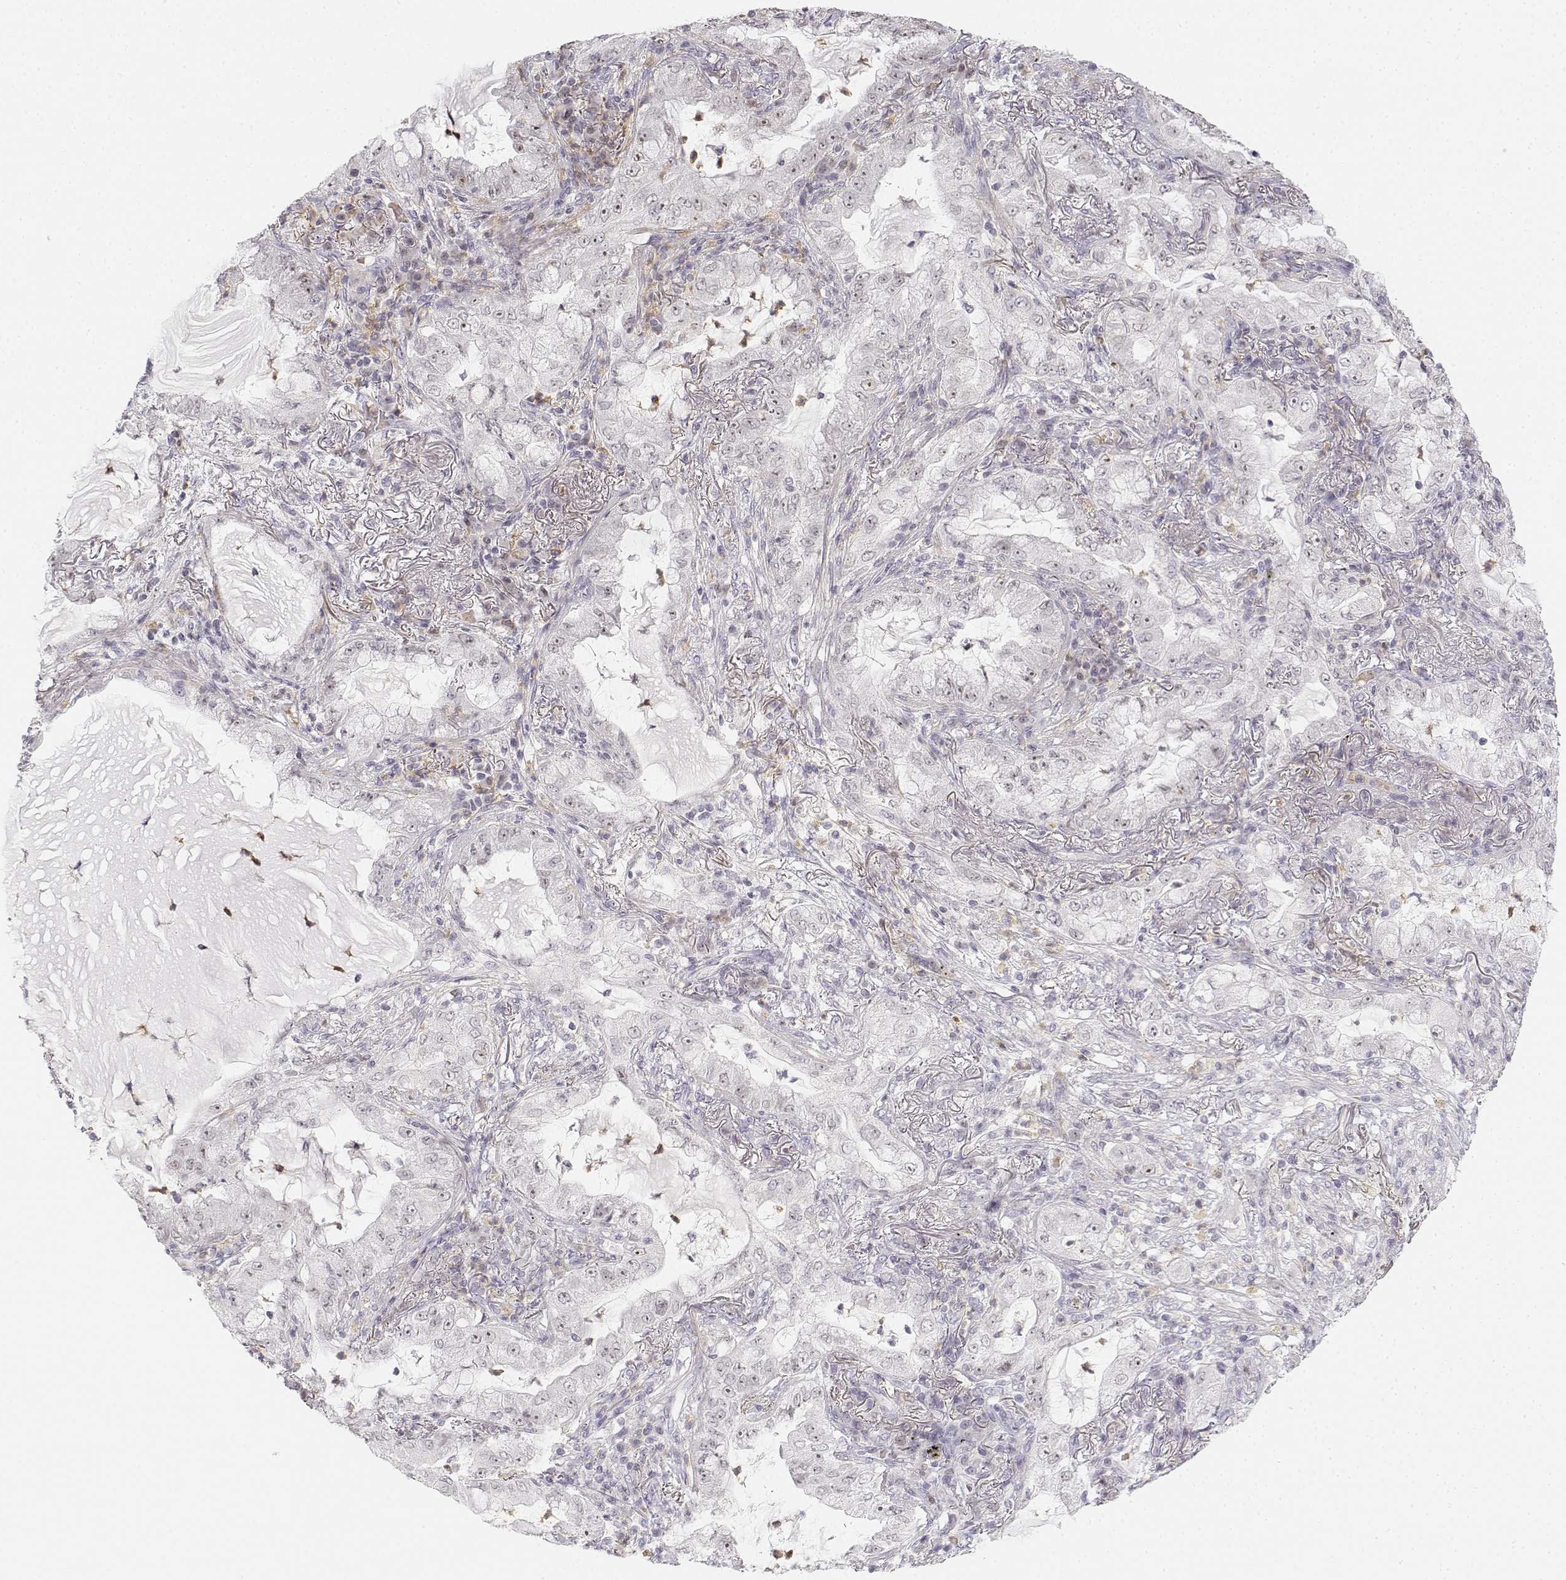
{"staining": {"intensity": "negative", "quantity": "none", "location": "none"}, "tissue": "lung cancer", "cell_type": "Tumor cells", "image_type": "cancer", "snomed": [{"axis": "morphology", "description": "Adenocarcinoma, NOS"}, {"axis": "topography", "description": "Lung"}], "caption": "Tumor cells are negative for protein expression in human adenocarcinoma (lung).", "gene": "GLIPR1L2", "patient": {"sex": "female", "age": 73}}